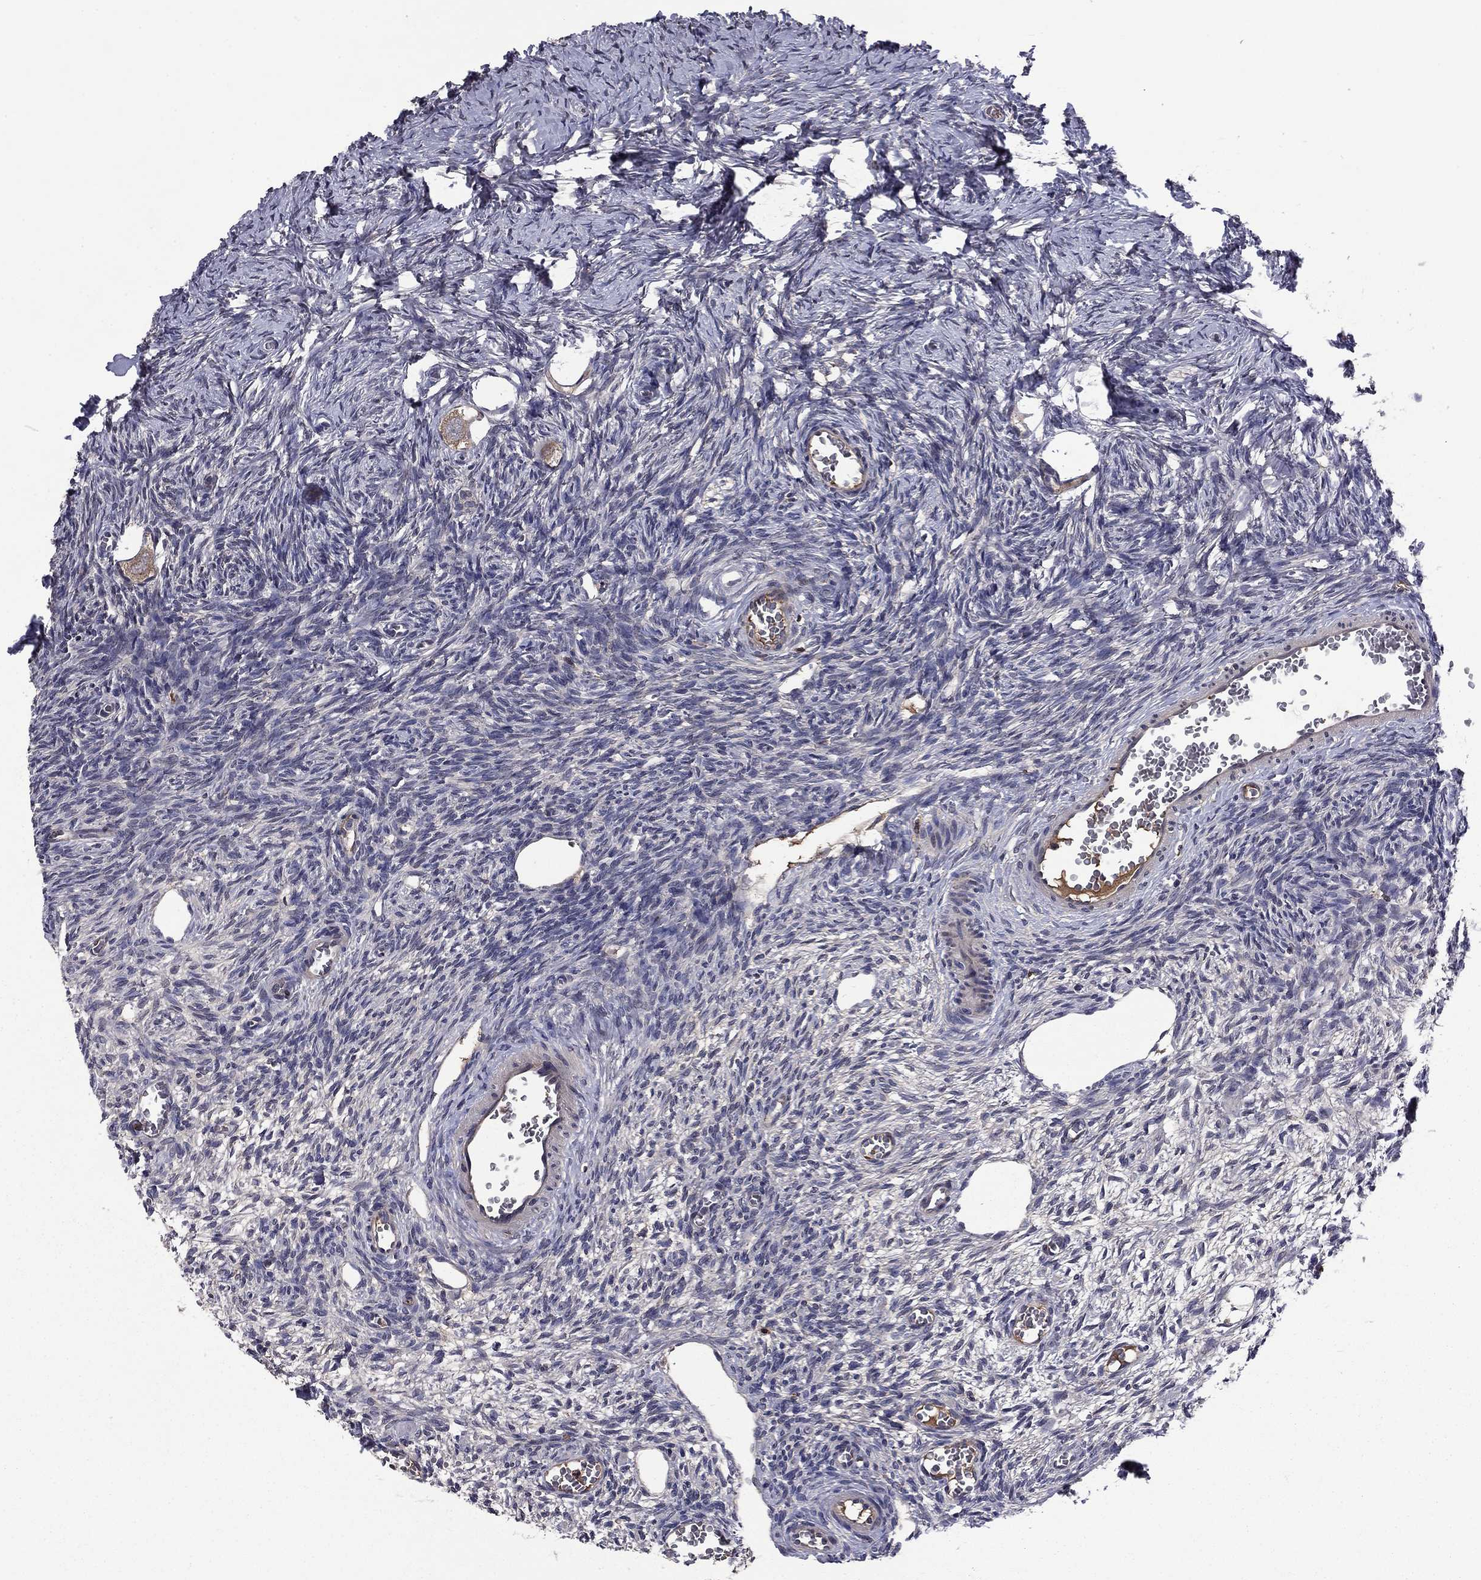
{"staining": {"intensity": "weak", "quantity": ">75%", "location": "cytoplasmic/membranous"}, "tissue": "ovary", "cell_type": "Follicle cells", "image_type": "normal", "snomed": [{"axis": "morphology", "description": "Normal tissue, NOS"}, {"axis": "topography", "description": "Ovary"}], "caption": "A high-resolution micrograph shows immunohistochemistry staining of unremarkable ovary, which reveals weak cytoplasmic/membranous staining in about >75% of follicle cells.", "gene": "PROS1", "patient": {"sex": "female", "age": 27}}